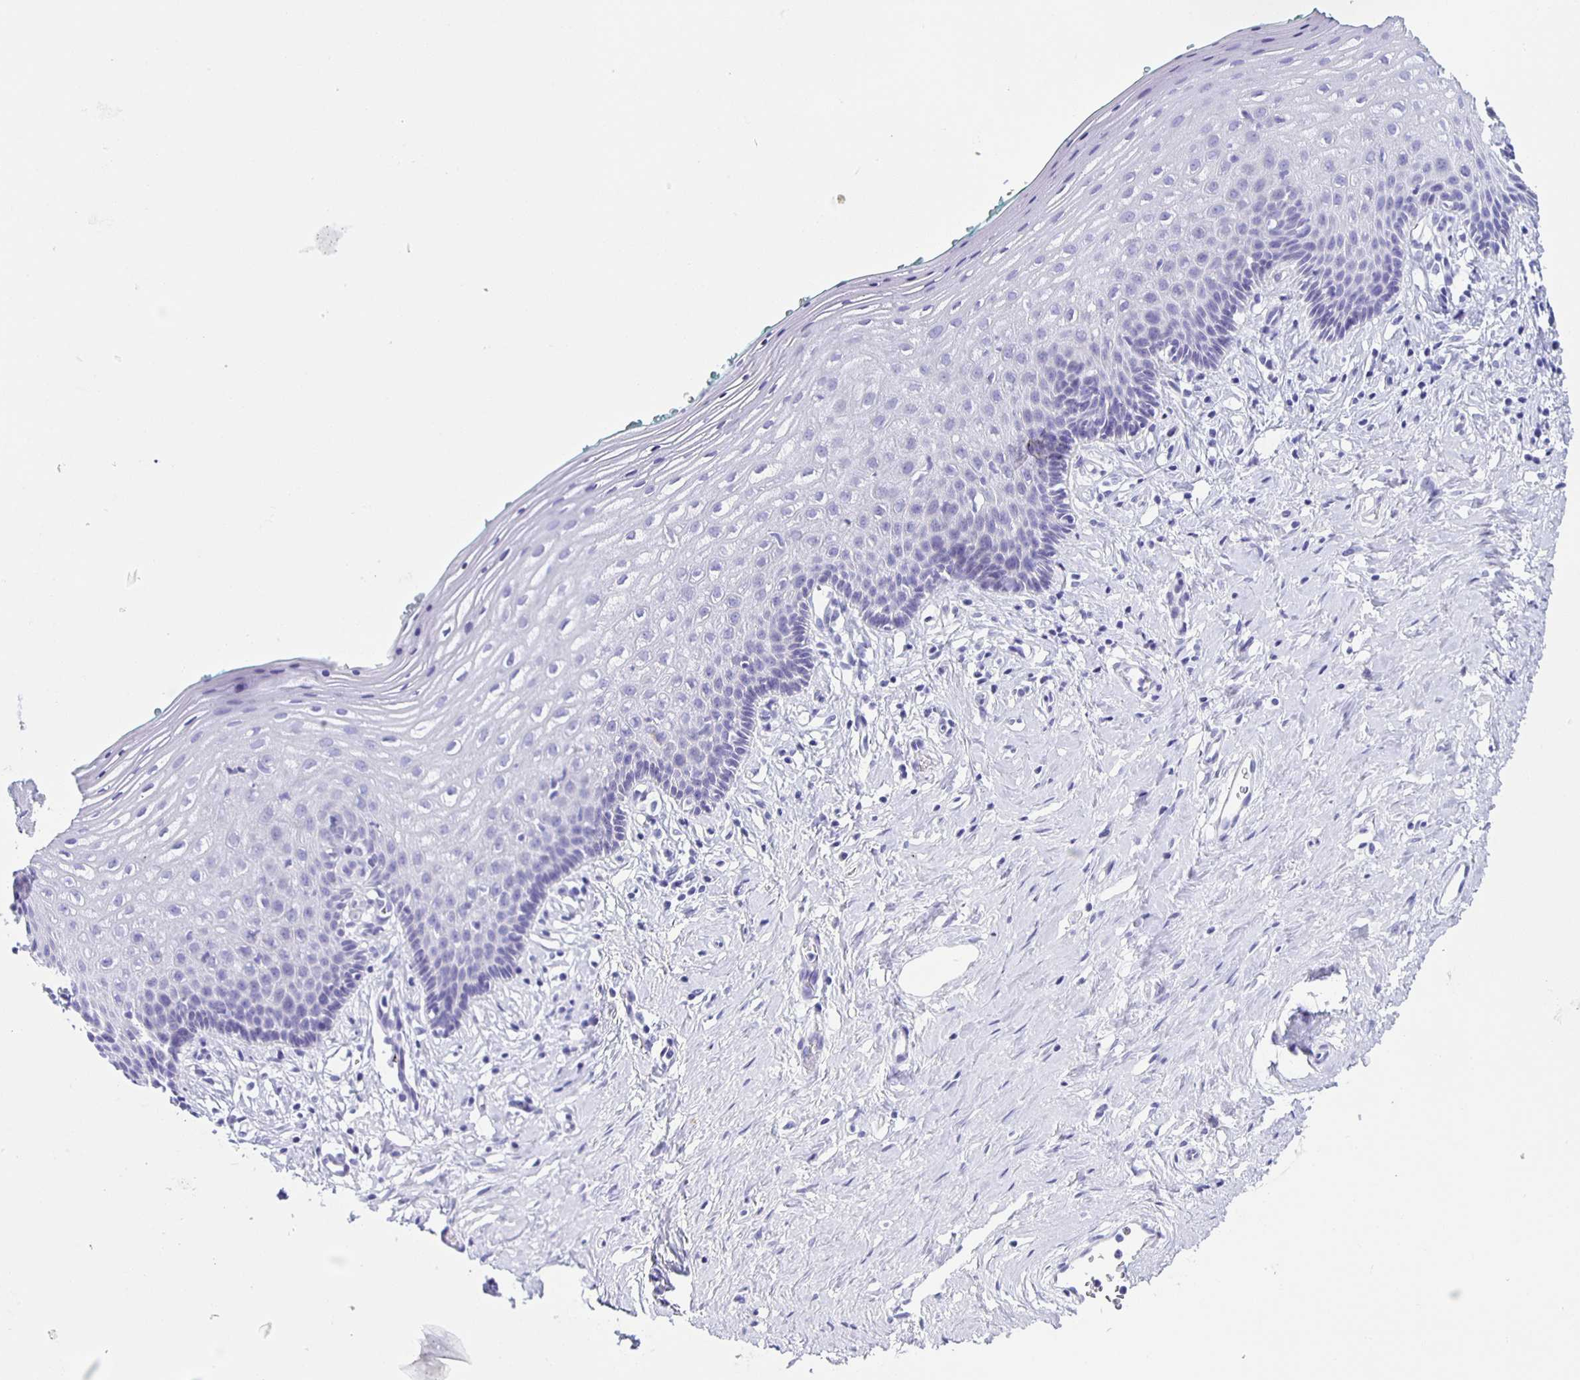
{"staining": {"intensity": "negative", "quantity": "none", "location": "none"}, "tissue": "vagina", "cell_type": "Squamous epithelial cells", "image_type": "normal", "snomed": [{"axis": "morphology", "description": "Normal tissue, NOS"}, {"axis": "topography", "description": "Vagina"}], "caption": "IHC micrograph of unremarkable vagina stained for a protein (brown), which displays no positivity in squamous epithelial cells.", "gene": "AQP6", "patient": {"sex": "female", "age": 42}}